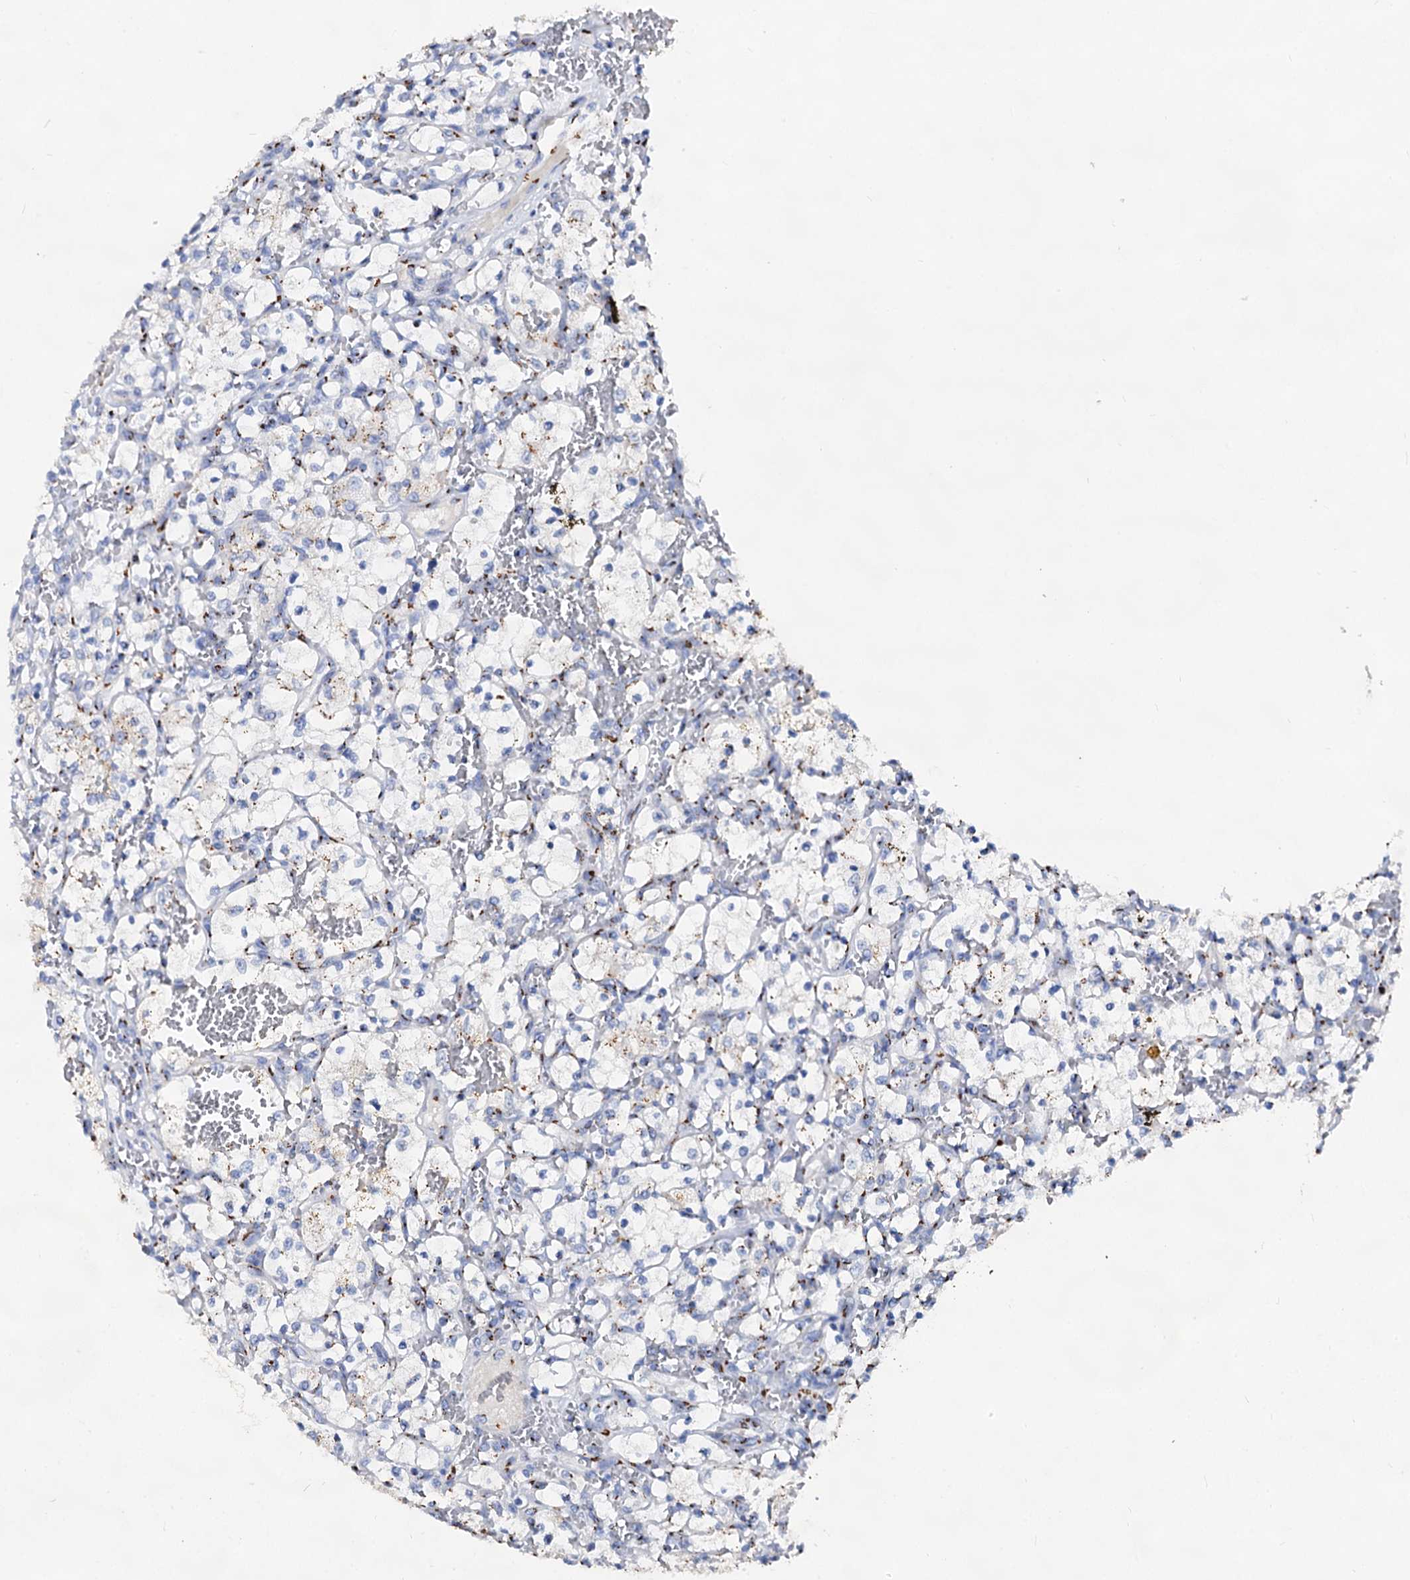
{"staining": {"intensity": "moderate", "quantity": "25%-75%", "location": "cytoplasmic/membranous"}, "tissue": "renal cancer", "cell_type": "Tumor cells", "image_type": "cancer", "snomed": [{"axis": "morphology", "description": "Adenocarcinoma, NOS"}, {"axis": "topography", "description": "Kidney"}], "caption": "IHC of renal cancer (adenocarcinoma) reveals medium levels of moderate cytoplasmic/membranous staining in about 25%-75% of tumor cells. The protein is stained brown, and the nuclei are stained in blue (DAB IHC with brightfield microscopy, high magnification).", "gene": "TM9SF3", "patient": {"sex": "female", "age": 69}}